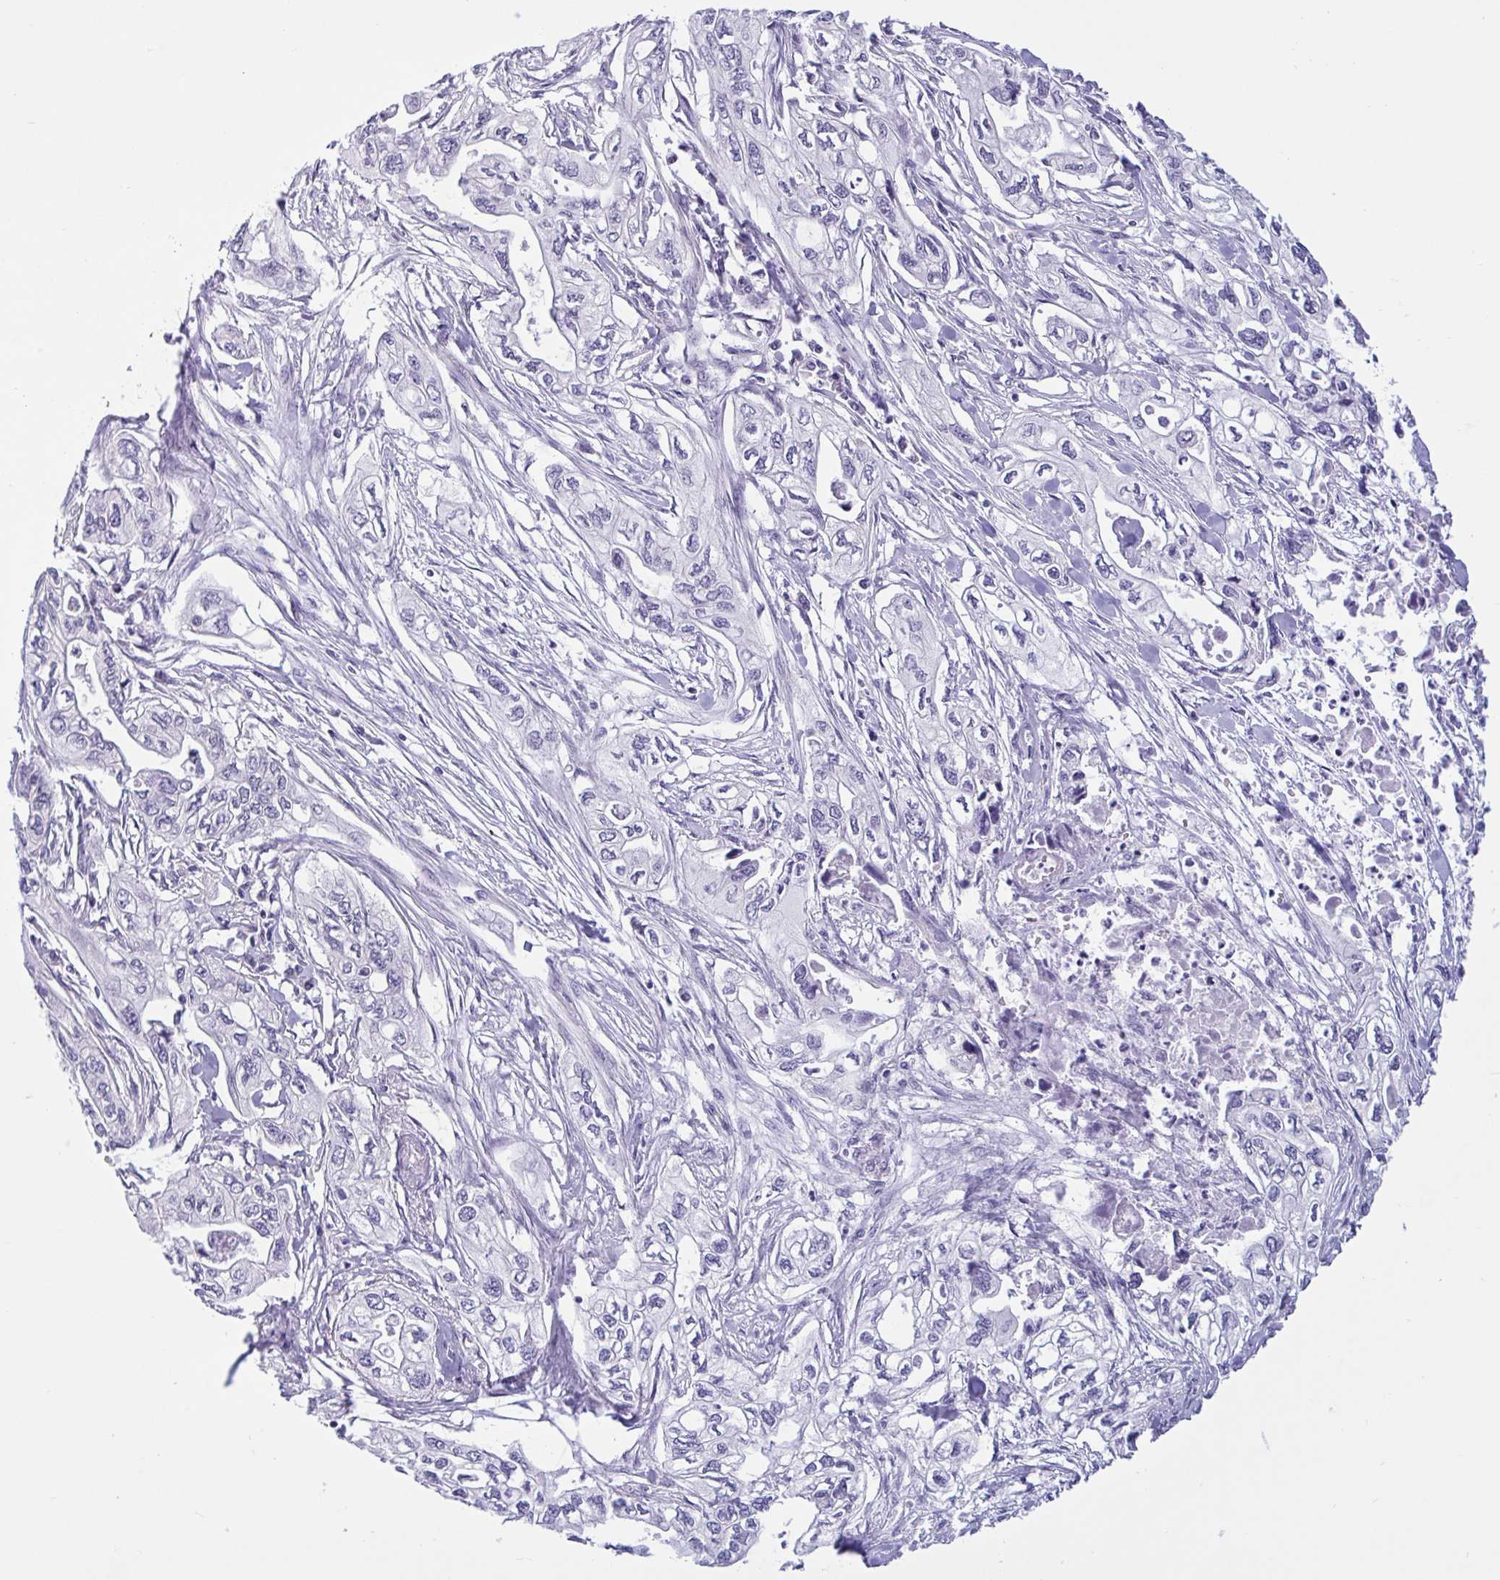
{"staining": {"intensity": "negative", "quantity": "none", "location": "none"}, "tissue": "pancreatic cancer", "cell_type": "Tumor cells", "image_type": "cancer", "snomed": [{"axis": "morphology", "description": "Adenocarcinoma, NOS"}, {"axis": "topography", "description": "Pancreas"}], "caption": "IHC of human pancreatic cancer (adenocarcinoma) exhibits no staining in tumor cells.", "gene": "CAMLG", "patient": {"sex": "male", "age": 68}}